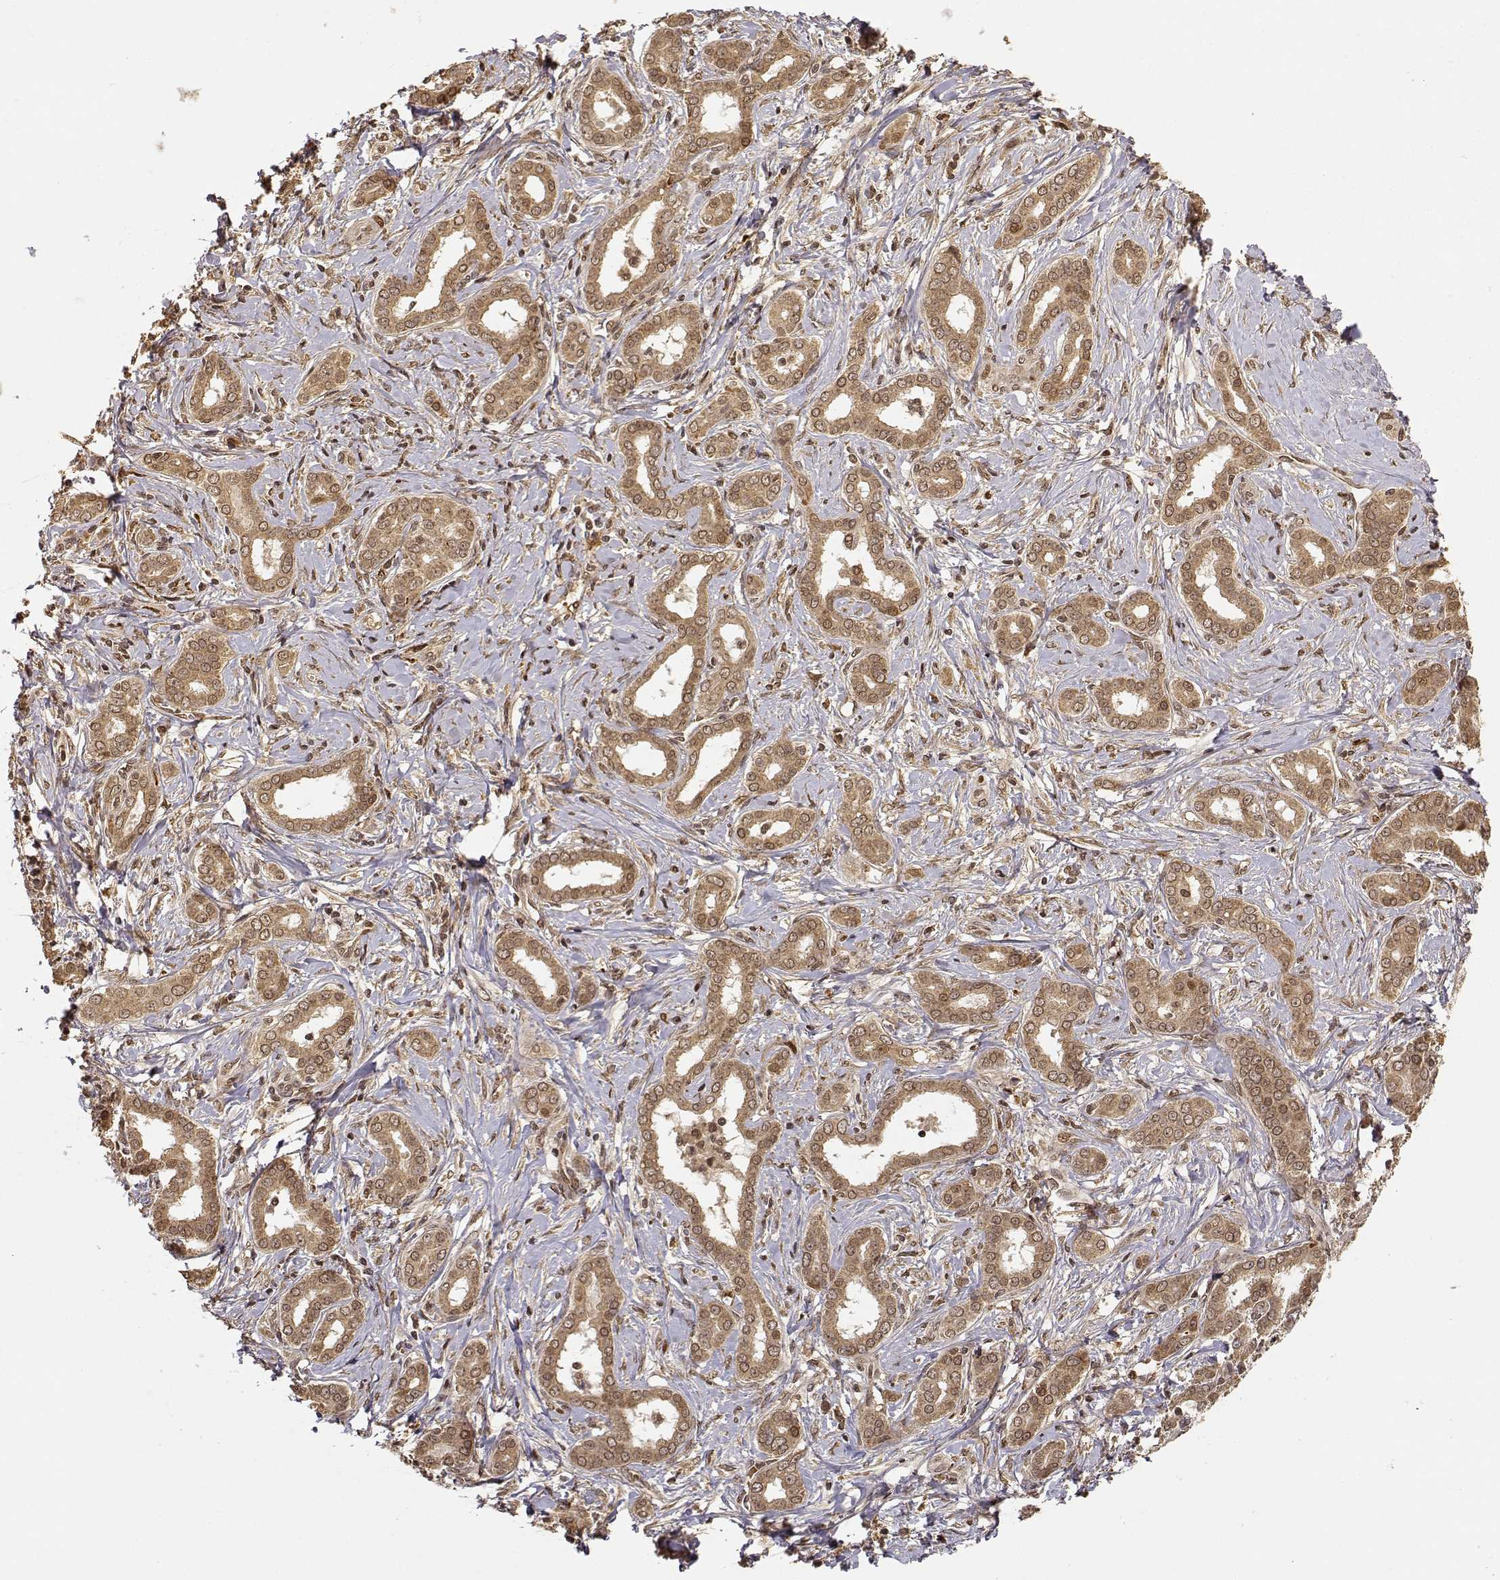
{"staining": {"intensity": "moderate", "quantity": ">75%", "location": "cytoplasmic/membranous,nuclear"}, "tissue": "liver cancer", "cell_type": "Tumor cells", "image_type": "cancer", "snomed": [{"axis": "morphology", "description": "Cholangiocarcinoma"}, {"axis": "topography", "description": "Liver"}], "caption": "This image displays IHC staining of human liver cholangiocarcinoma, with medium moderate cytoplasmic/membranous and nuclear positivity in approximately >75% of tumor cells.", "gene": "MAEA", "patient": {"sex": "female", "age": 47}}